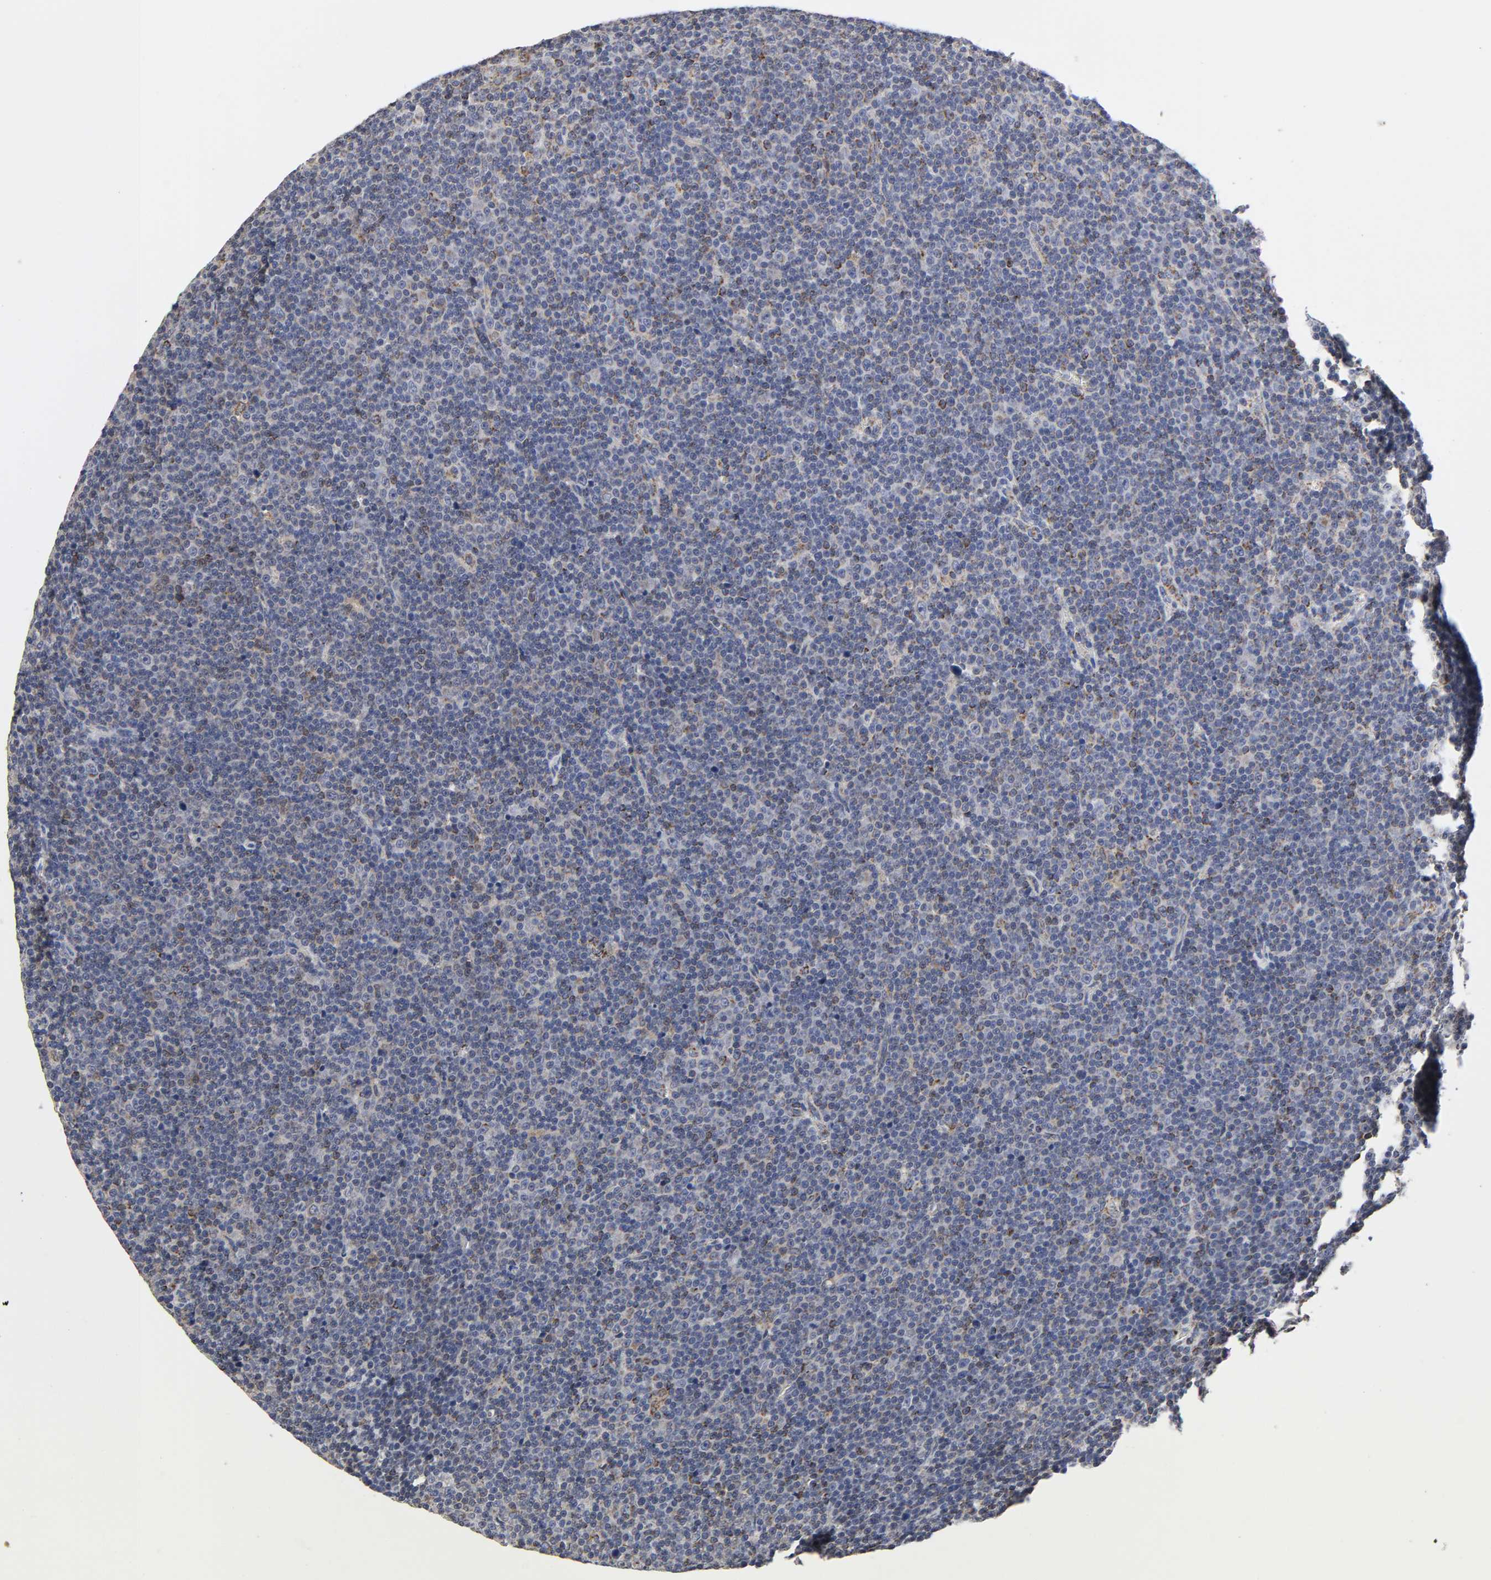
{"staining": {"intensity": "weak", "quantity": "<25%", "location": "cytoplasmic/membranous"}, "tissue": "lymphoma", "cell_type": "Tumor cells", "image_type": "cancer", "snomed": [{"axis": "morphology", "description": "Malignant lymphoma, non-Hodgkin's type, Low grade"}, {"axis": "topography", "description": "Lymph node"}], "caption": "The IHC micrograph has no significant positivity in tumor cells of malignant lymphoma, non-Hodgkin's type (low-grade) tissue. The staining was performed using DAB to visualize the protein expression in brown, while the nuclei were stained in blue with hematoxylin (Magnification: 20x).", "gene": "COX6B1", "patient": {"sex": "female", "age": 67}}